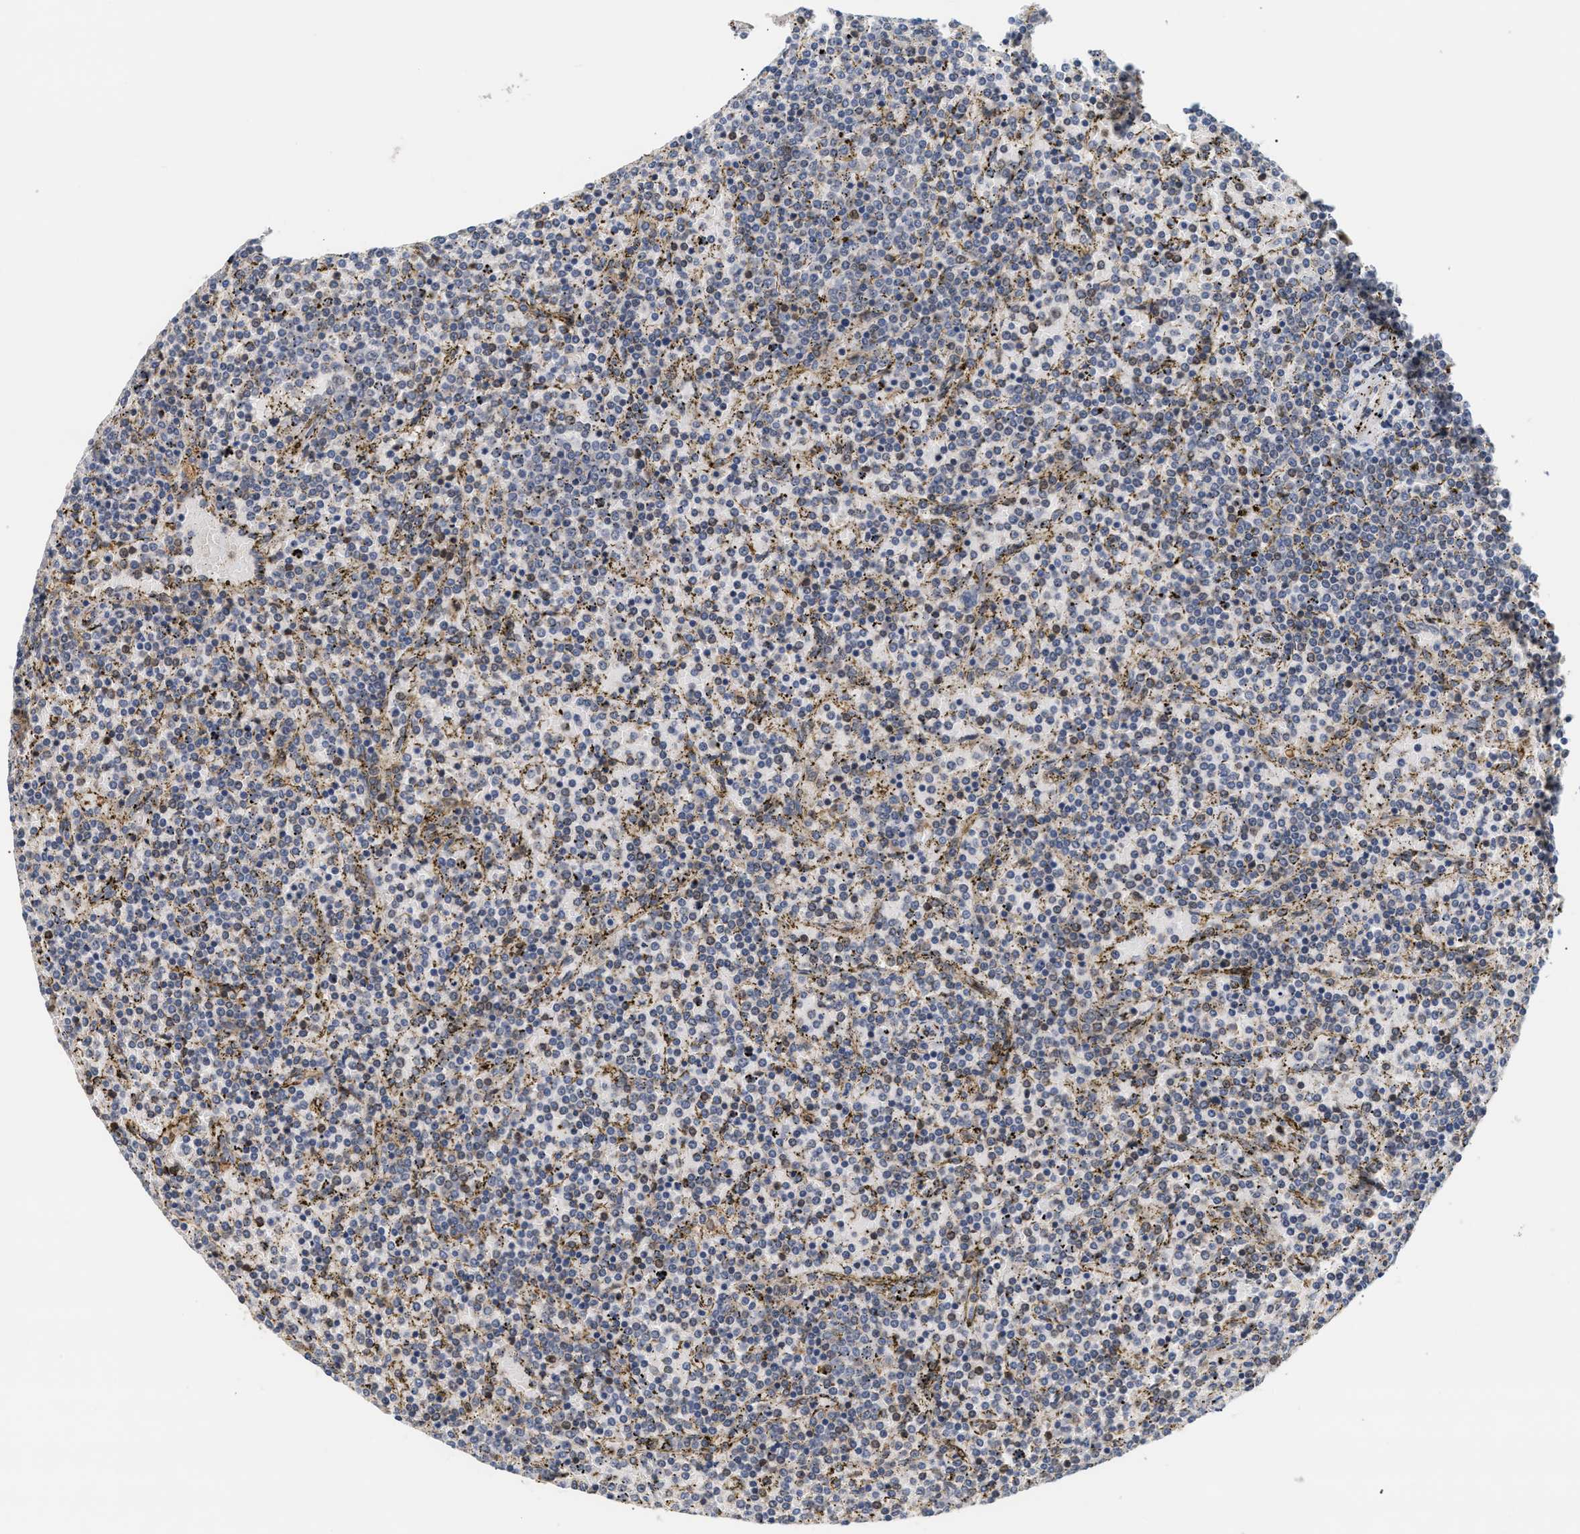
{"staining": {"intensity": "negative", "quantity": "none", "location": "none"}, "tissue": "lymphoma", "cell_type": "Tumor cells", "image_type": "cancer", "snomed": [{"axis": "morphology", "description": "Malignant lymphoma, non-Hodgkin's type, Low grade"}, {"axis": "topography", "description": "Spleen"}], "caption": "A high-resolution histopathology image shows IHC staining of malignant lymphoma, non-Hodgkin's type (low-grade), which exhibits no significant expression in tumor cells.", "gene": "ABHD5", "patient": {"sex": "female", "age": 77}}